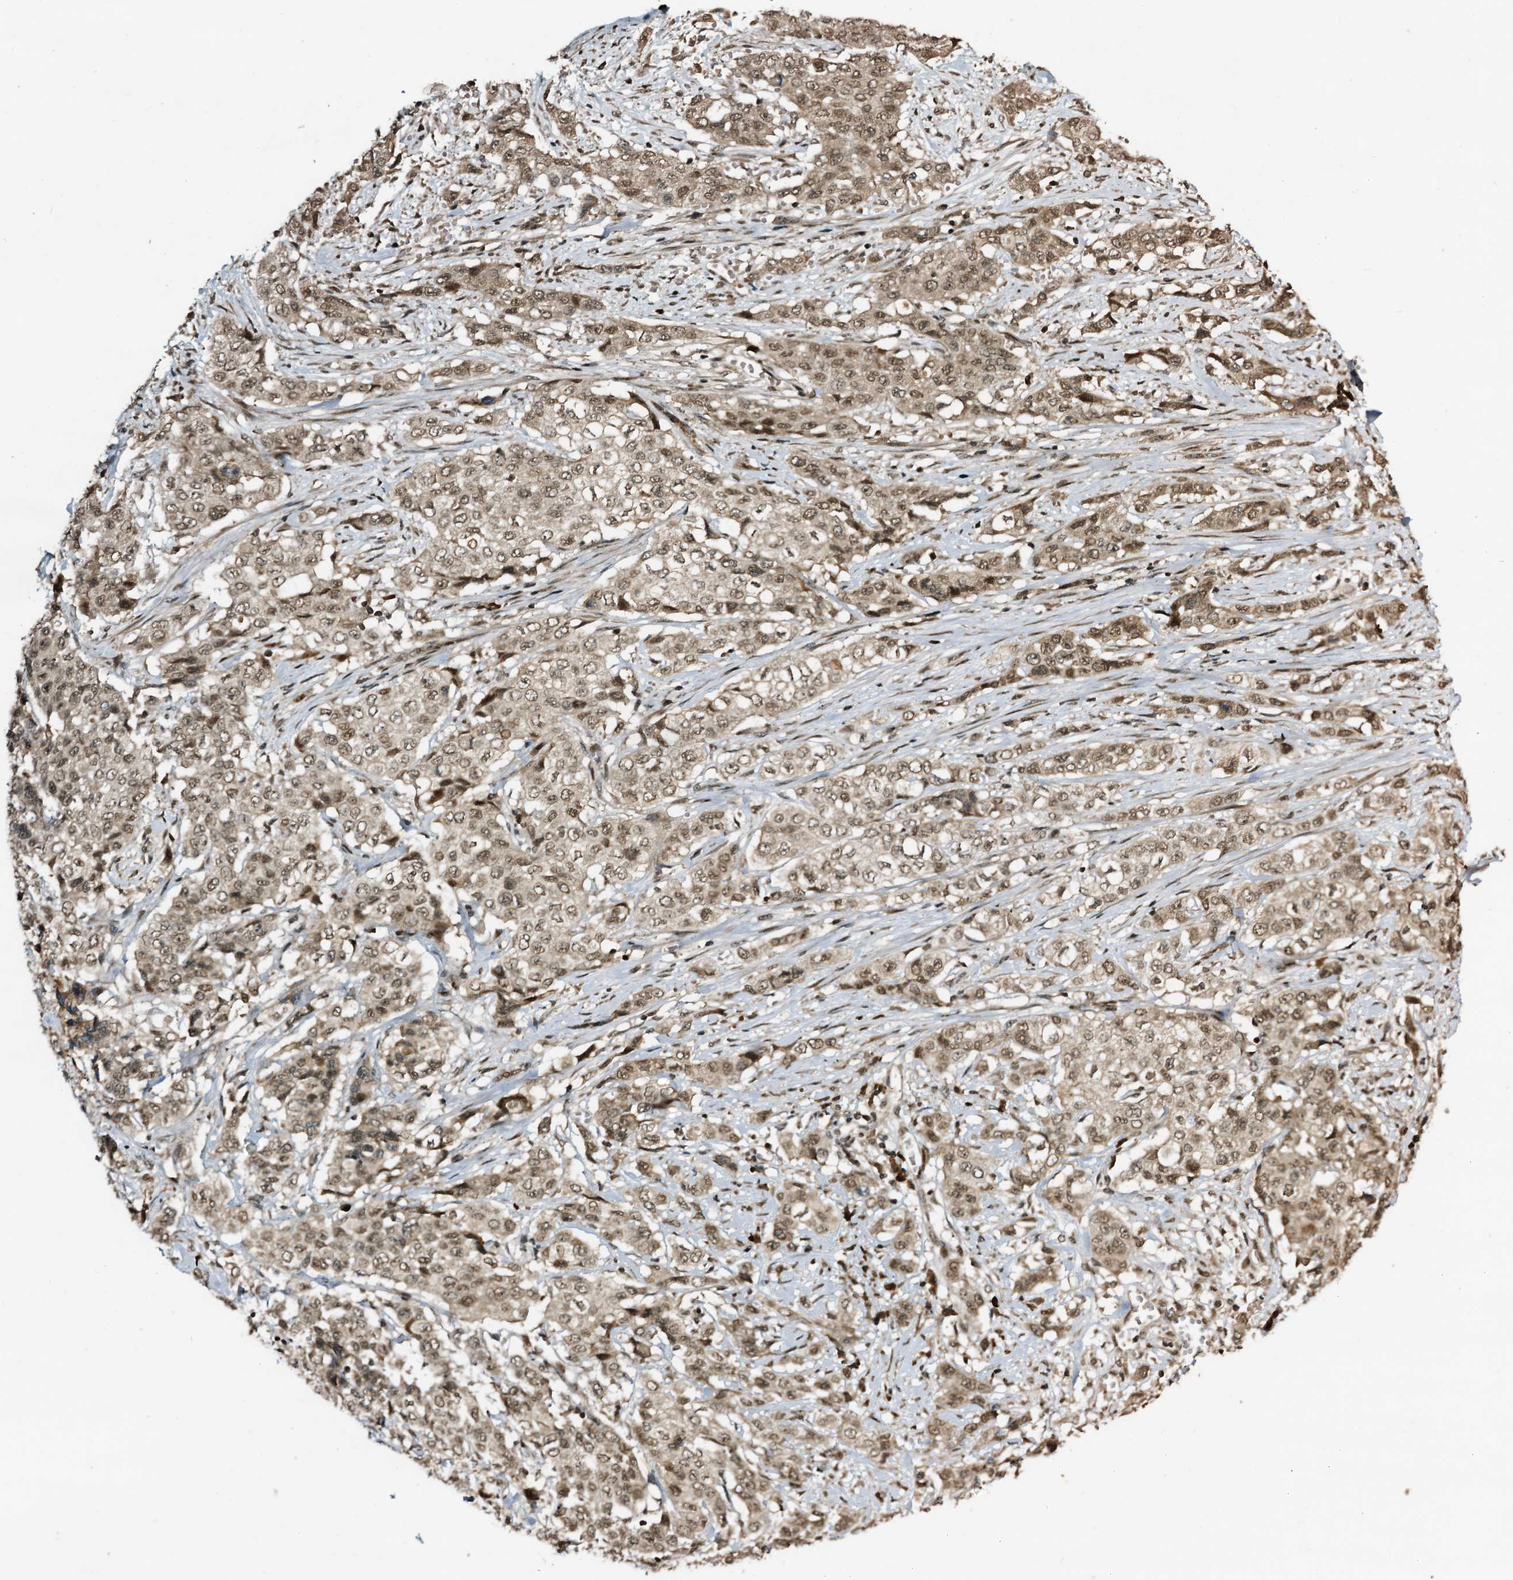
{"staining": {"intensity": "weak", "quantity": ">75%", "location": "nuclear"}, "tissue": "stomach cancer", "cell_type": "Tumor cells", "image_type": "cancer", "snomed": [{"axis": "morphology", "description": "Adenocarcinoma, NOS"}, {"axis": "topography", "description": "Stomach, upper"}], "caption": "Protein staining of stomach cancer tissue exhibits weak nuclear positivity in about >75% of tumor cells.", "gene": "TRAPPC4", "patient": {"sex": "male", "age": 62}}